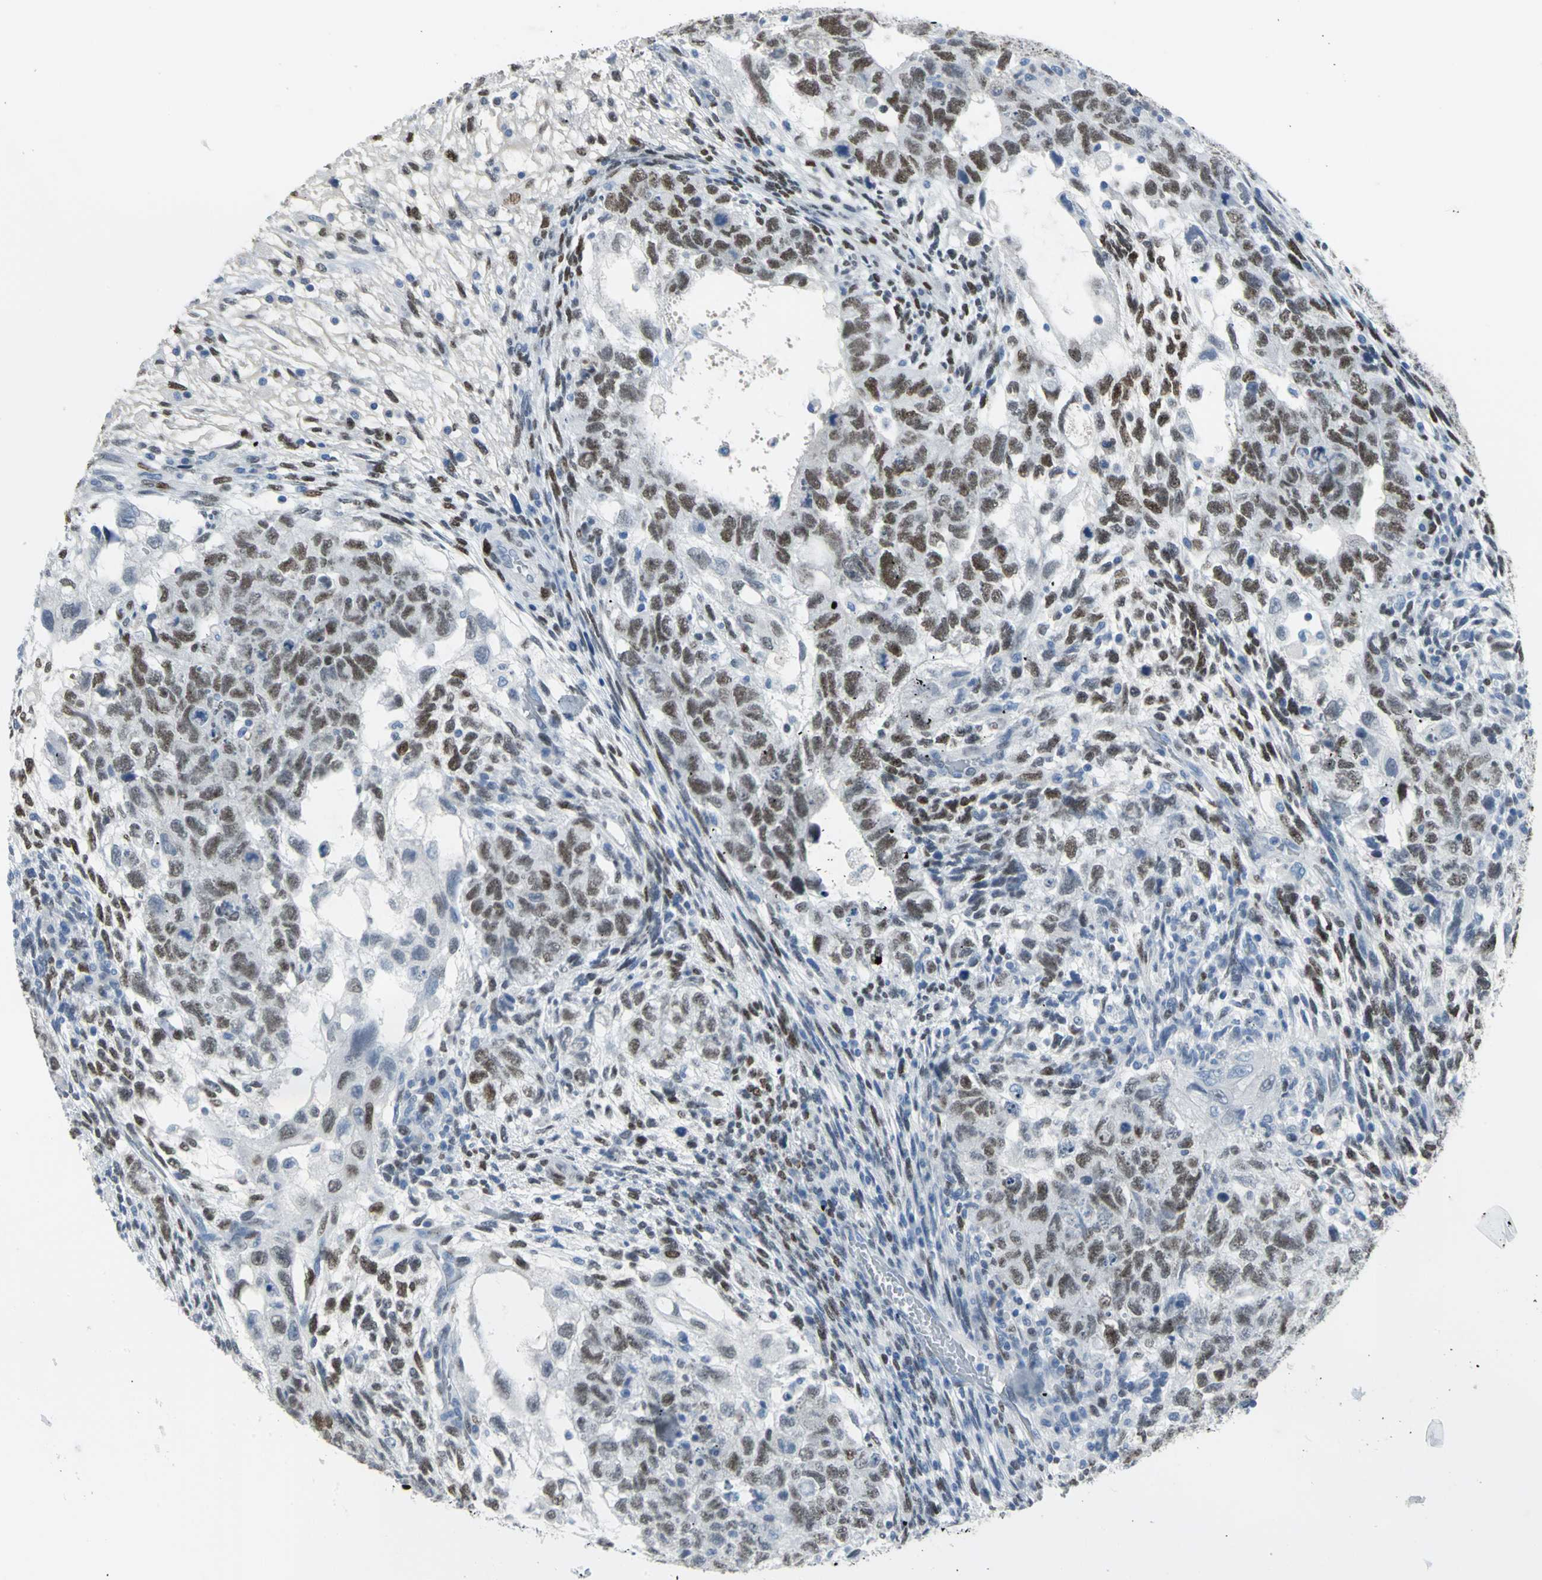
{"staining": {"intensity": "moderate", "quantity": ">75%", "location": "nuclear"}, "tissue": "testis cancer", "cell_type": "Tumor cells", "image_type": "cancer", "snomed": [{"axis": "morphology", "description": "Normal tissue, NOS"}, {"axis": "morphology", "description": "Carcinoma, Embryonal, NOS"}, {"axis": "topography", "description": "Testis"}], "caption": "About >75% of tumor cells in testis embryonal carcinoma reveal moderate nuclear protein expression as visualized by brown immunohistochemical staining.", "gene": "MCM3", "patient": {"sex": "male", "age": 36}}